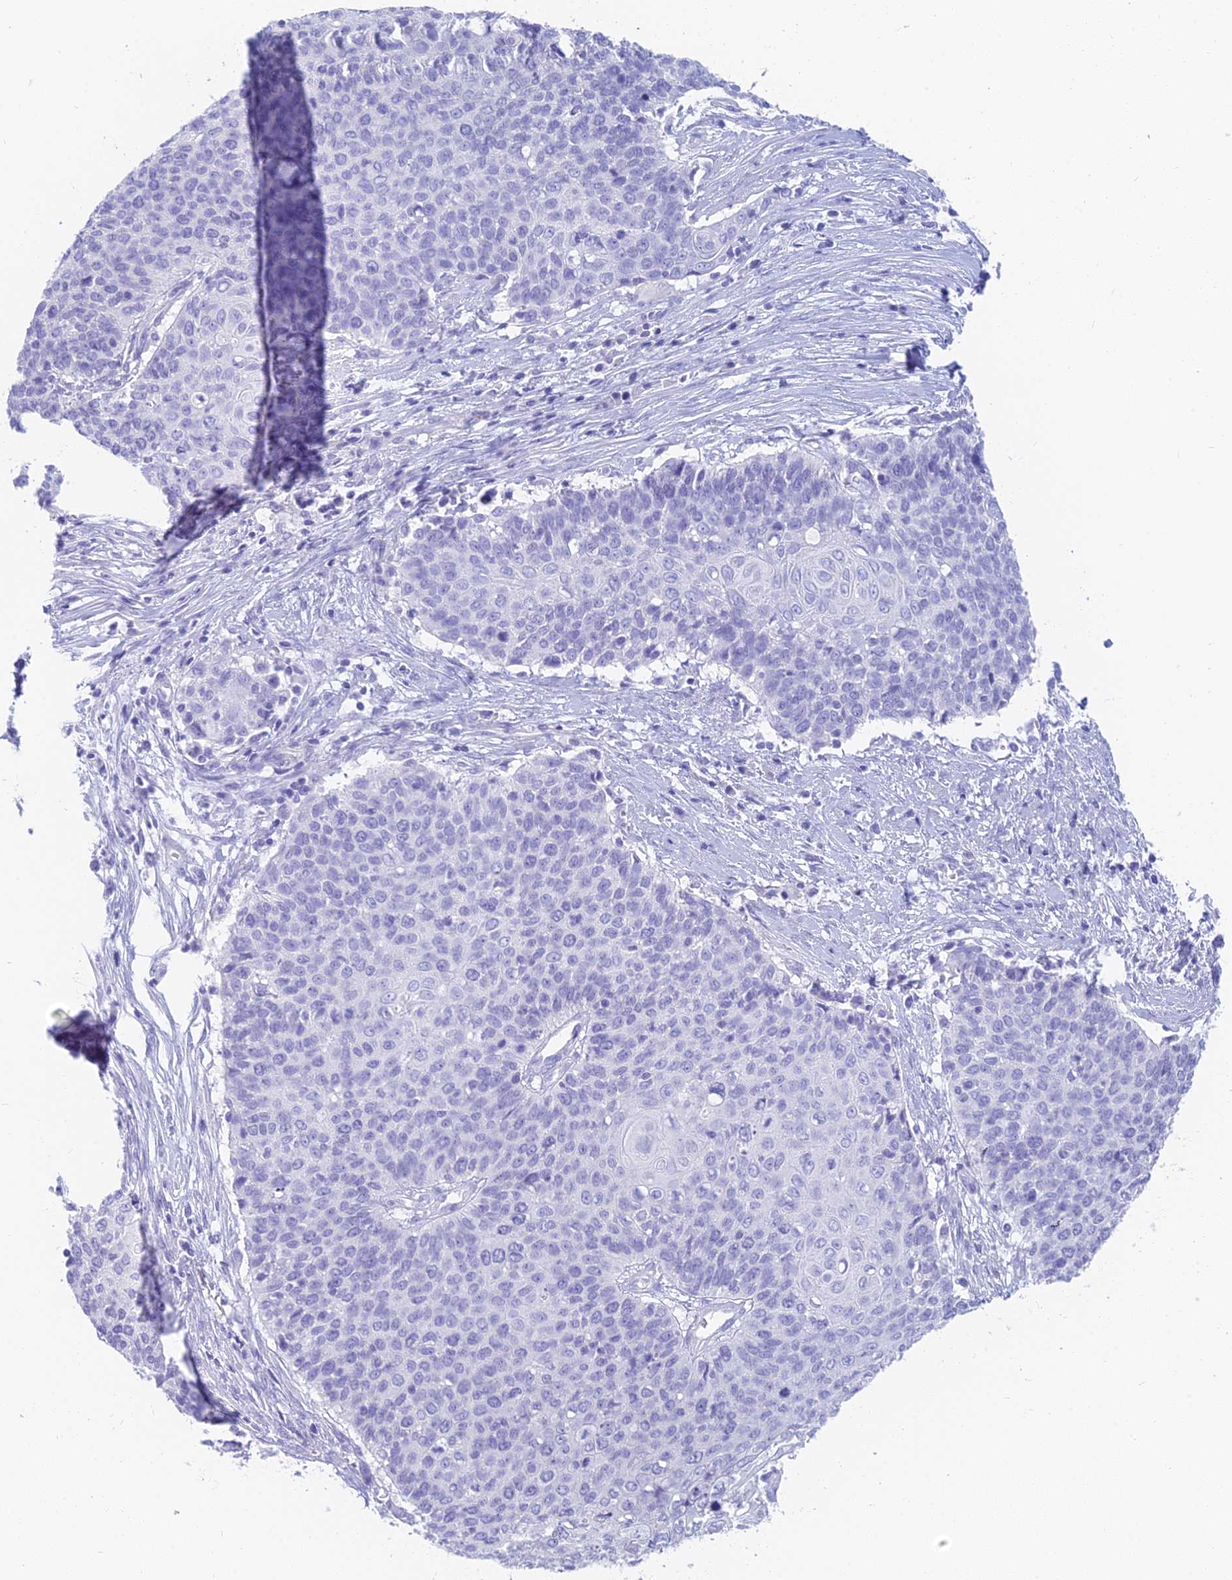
{"staining": {"intensity": "negative", "quantity": "none", "location": "none"}, "tissue": "cervical cancer", "cell_type": "Tumor cells", "image_type": "cancer", "snomed": [{"axis": "morphology", "description": "Squamous cell carcinoma, NOS"}, {"axis": "topography", "description": "Cervix"}], "caption": "Squamous cell carcinoma (cervical) was stained to show a protein in brown. There is no significant positivity in tumor cells.", "gene": "SLC36A2", "patient": {"sex": "female", "age": 39}}